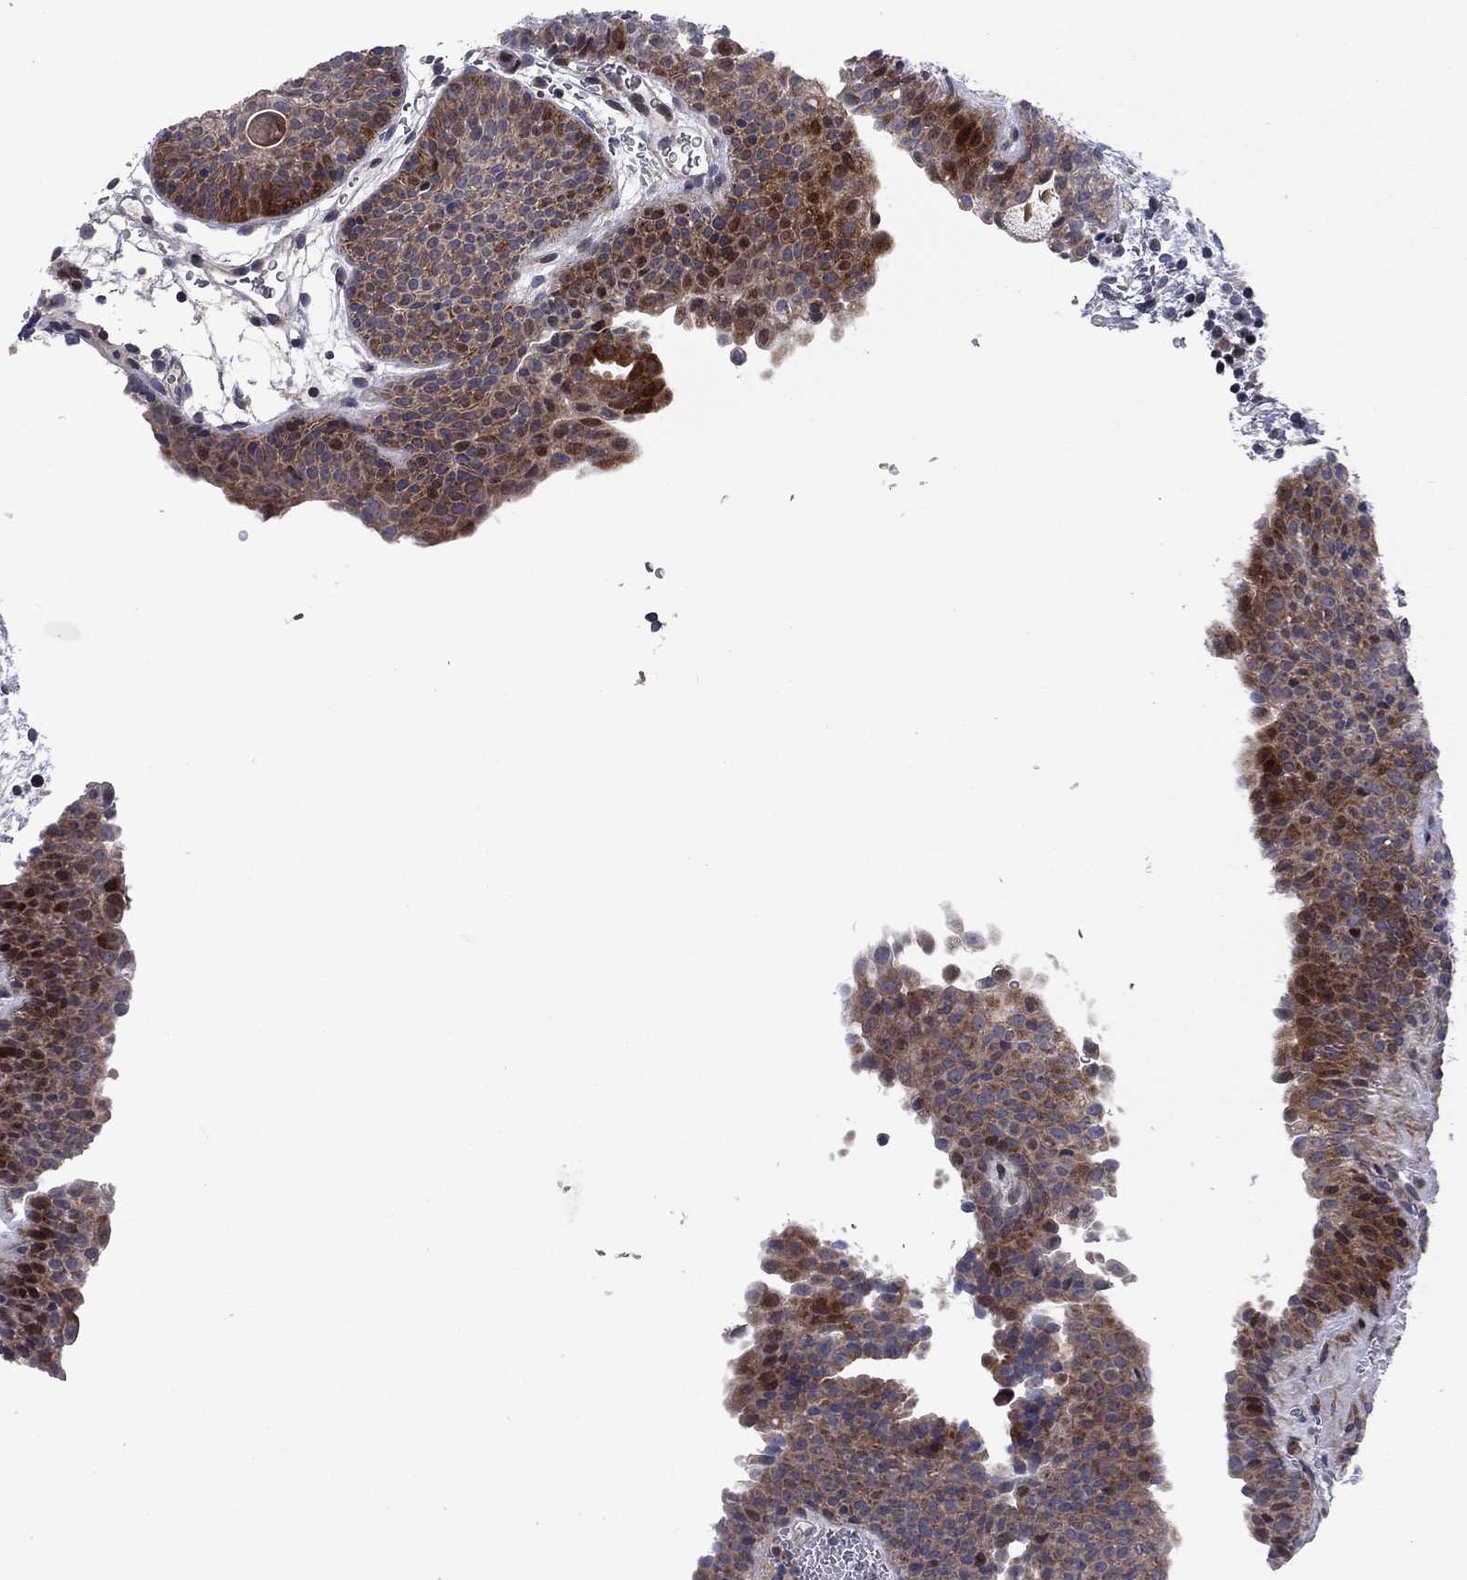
{"staining": {"intensity": "moderate", "quantity": "<25%", "location": "cytoplasmic/membranous,nuclear"}, "tissue": "urinary bladder", "cell_type": "Urothelial cells", "image_type": "normal", "snomed": [{"axis": "morphology", "description": "Normal tissue, NOS"}, {"axis": "topography", "description": "Urinary bladder"}], "caption": "Immunohistochemical staining of normal human urinary bladder exhibits low levels of moderate cytoplasmic/membranous,nuclear staining in approximately <25% of urothelial cells. The protein is shown in brown color, while the nuclei are stained blue.", "gene": "MIOS", "patient": {"sex": "male", "age": 37}}